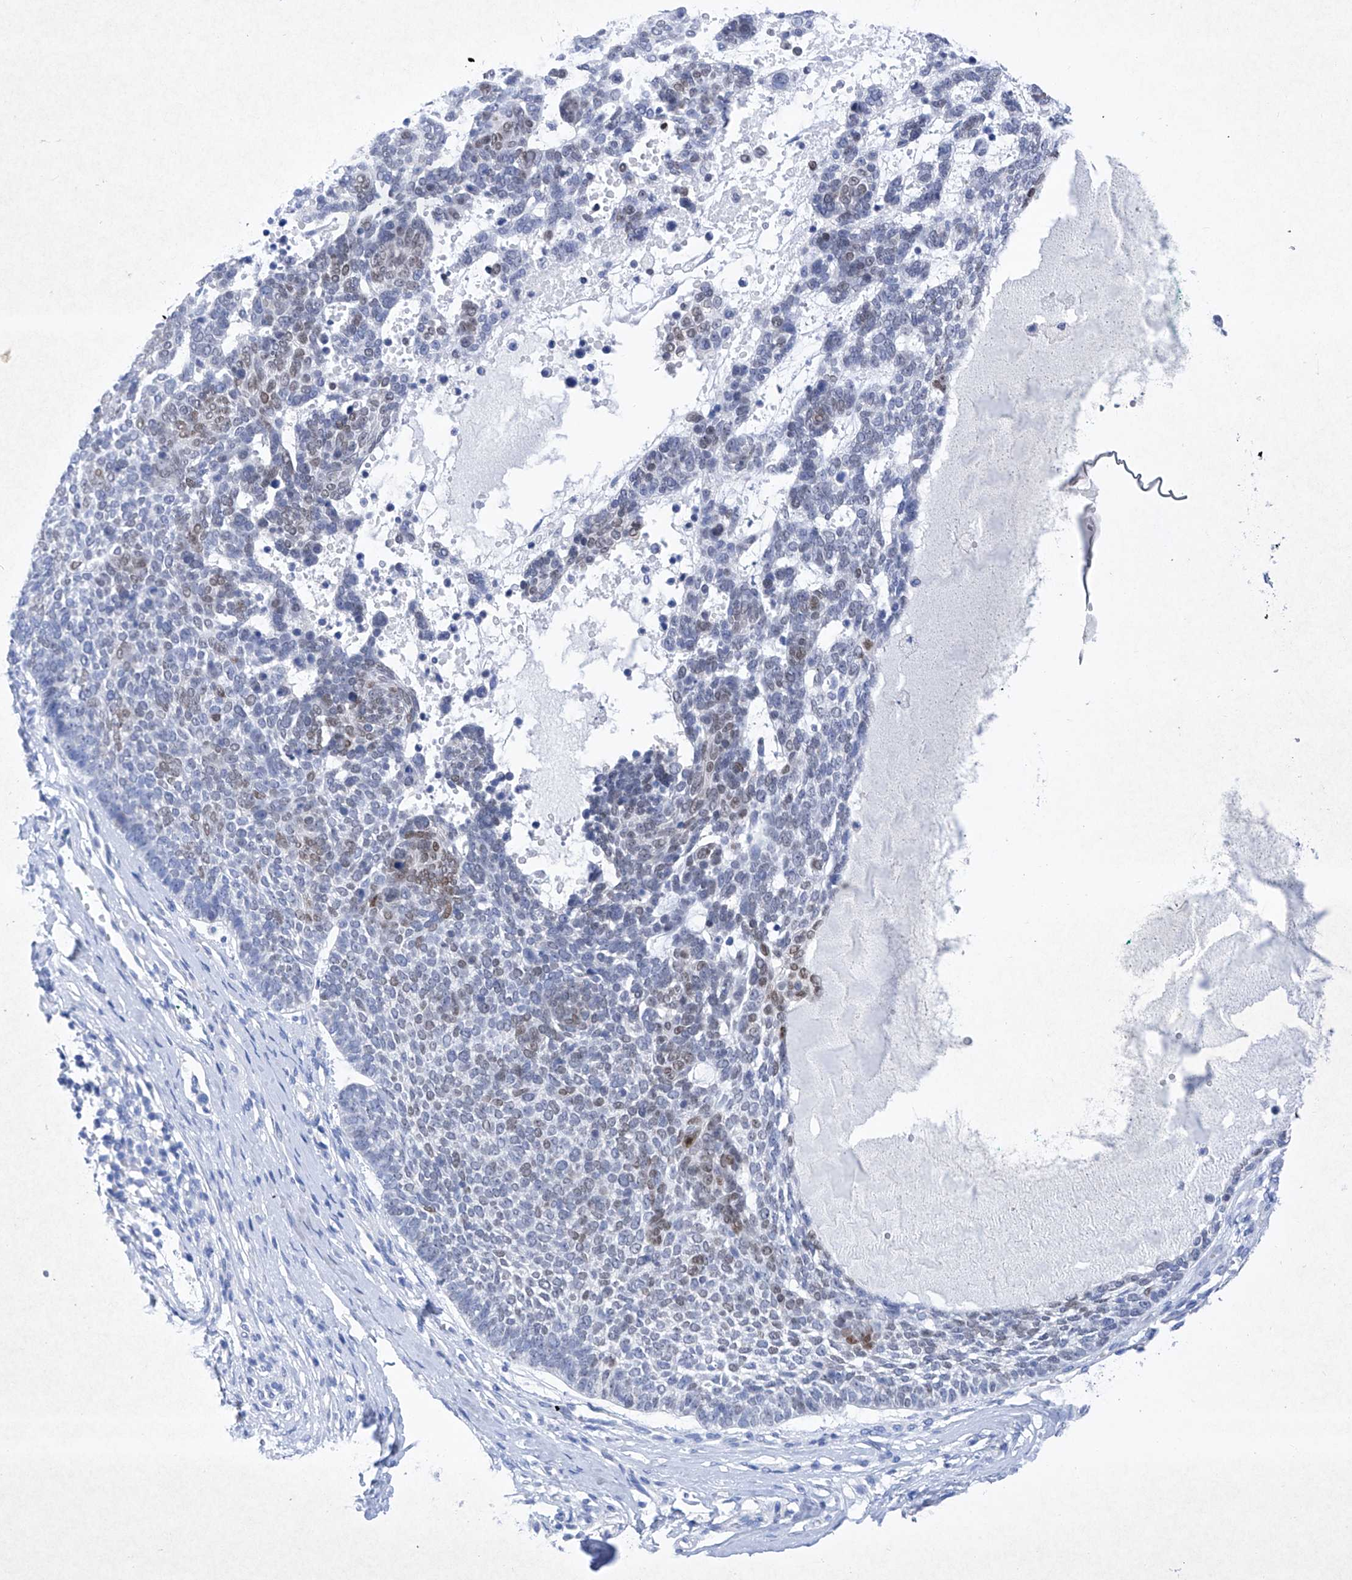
{"staining": {"intensity": "moderate", "quantity": "25%-75%", "location": "nuclear"}, "tissue": "skin cancer", "cell_type": "Tumor cells", "image_type": "cancer", "snomed": [{"axis": "morphology", "description": "Basal cell carcinoma"}, {"axis": "topography", "description": "Skin"}], "caption": "A high-resolution micrograph shows immunohistochemistry (IHC) staining of skin cancer (basal cell carcinoma), which reveals moderate nuclear positivity in about 25%-75% of tumor cells.", "gene": "BARX2", "patient": {"sex": "female", "age": 81}}